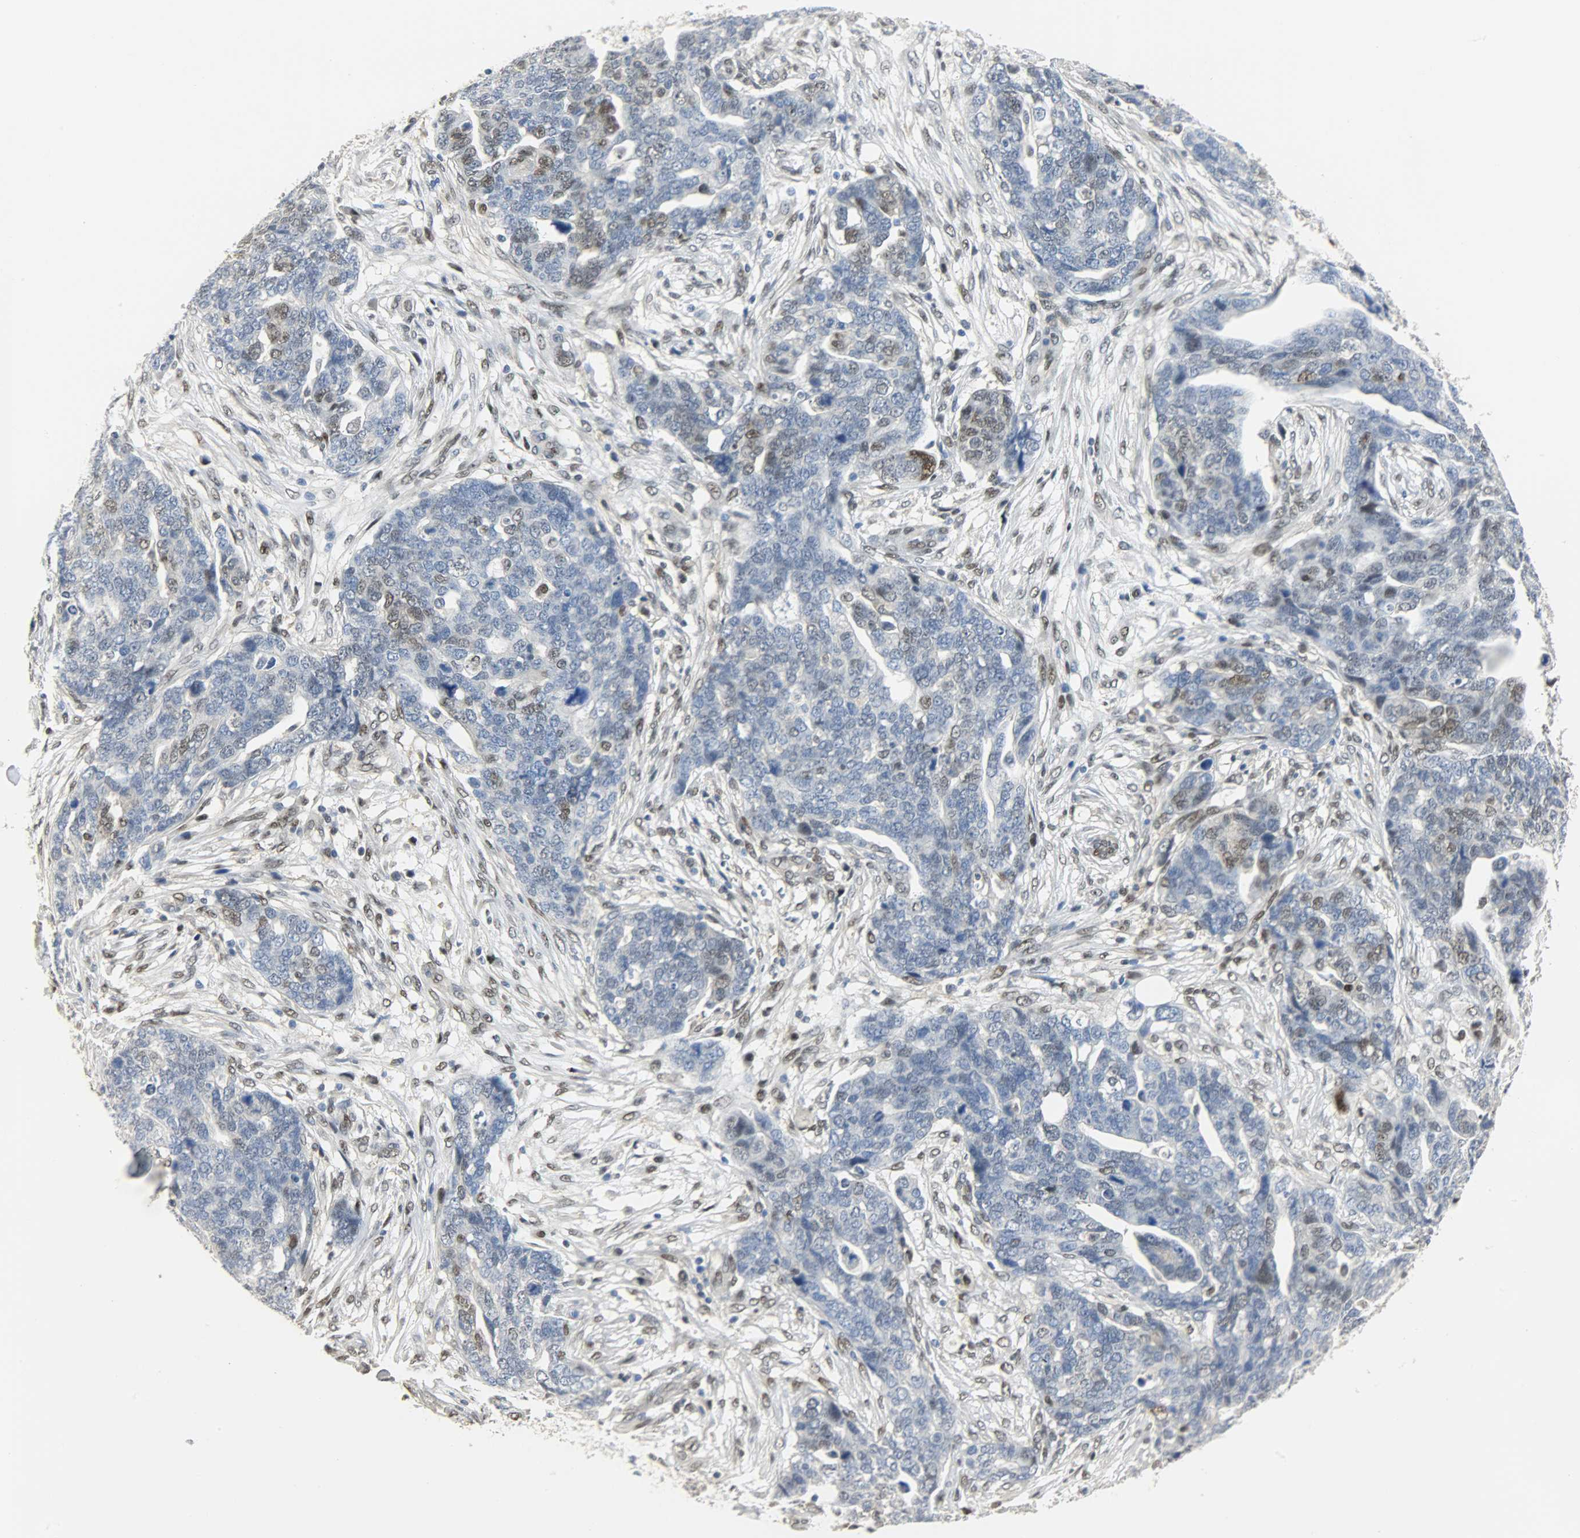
{"staining": {"intensity": "moderate", "quantity": "<25%", "location": "nuclear"}, "tissue": "ovarian cancer", "cell_type": "Tumor cells", "image_type": "cancer", "snomed": [{"axis": "morphology", "description": "Normal tissue, NOS"}, {"axis": "morphology", "description": "Cystadenocarcinoma, serous, NOS"}, {"axis": "topography", "description": "Fallopian tube"}, {"axis": "topography", "description": "Ovary"}], "caption": "This is an image of immunohistochemistry staining of ovarian cancer (serous cystadenocarcinoma), which shows moderate expression in the nuclear of tumor cells.", "gene": "NPEPL1", "patient": {"sex": "female", "age": 56}}